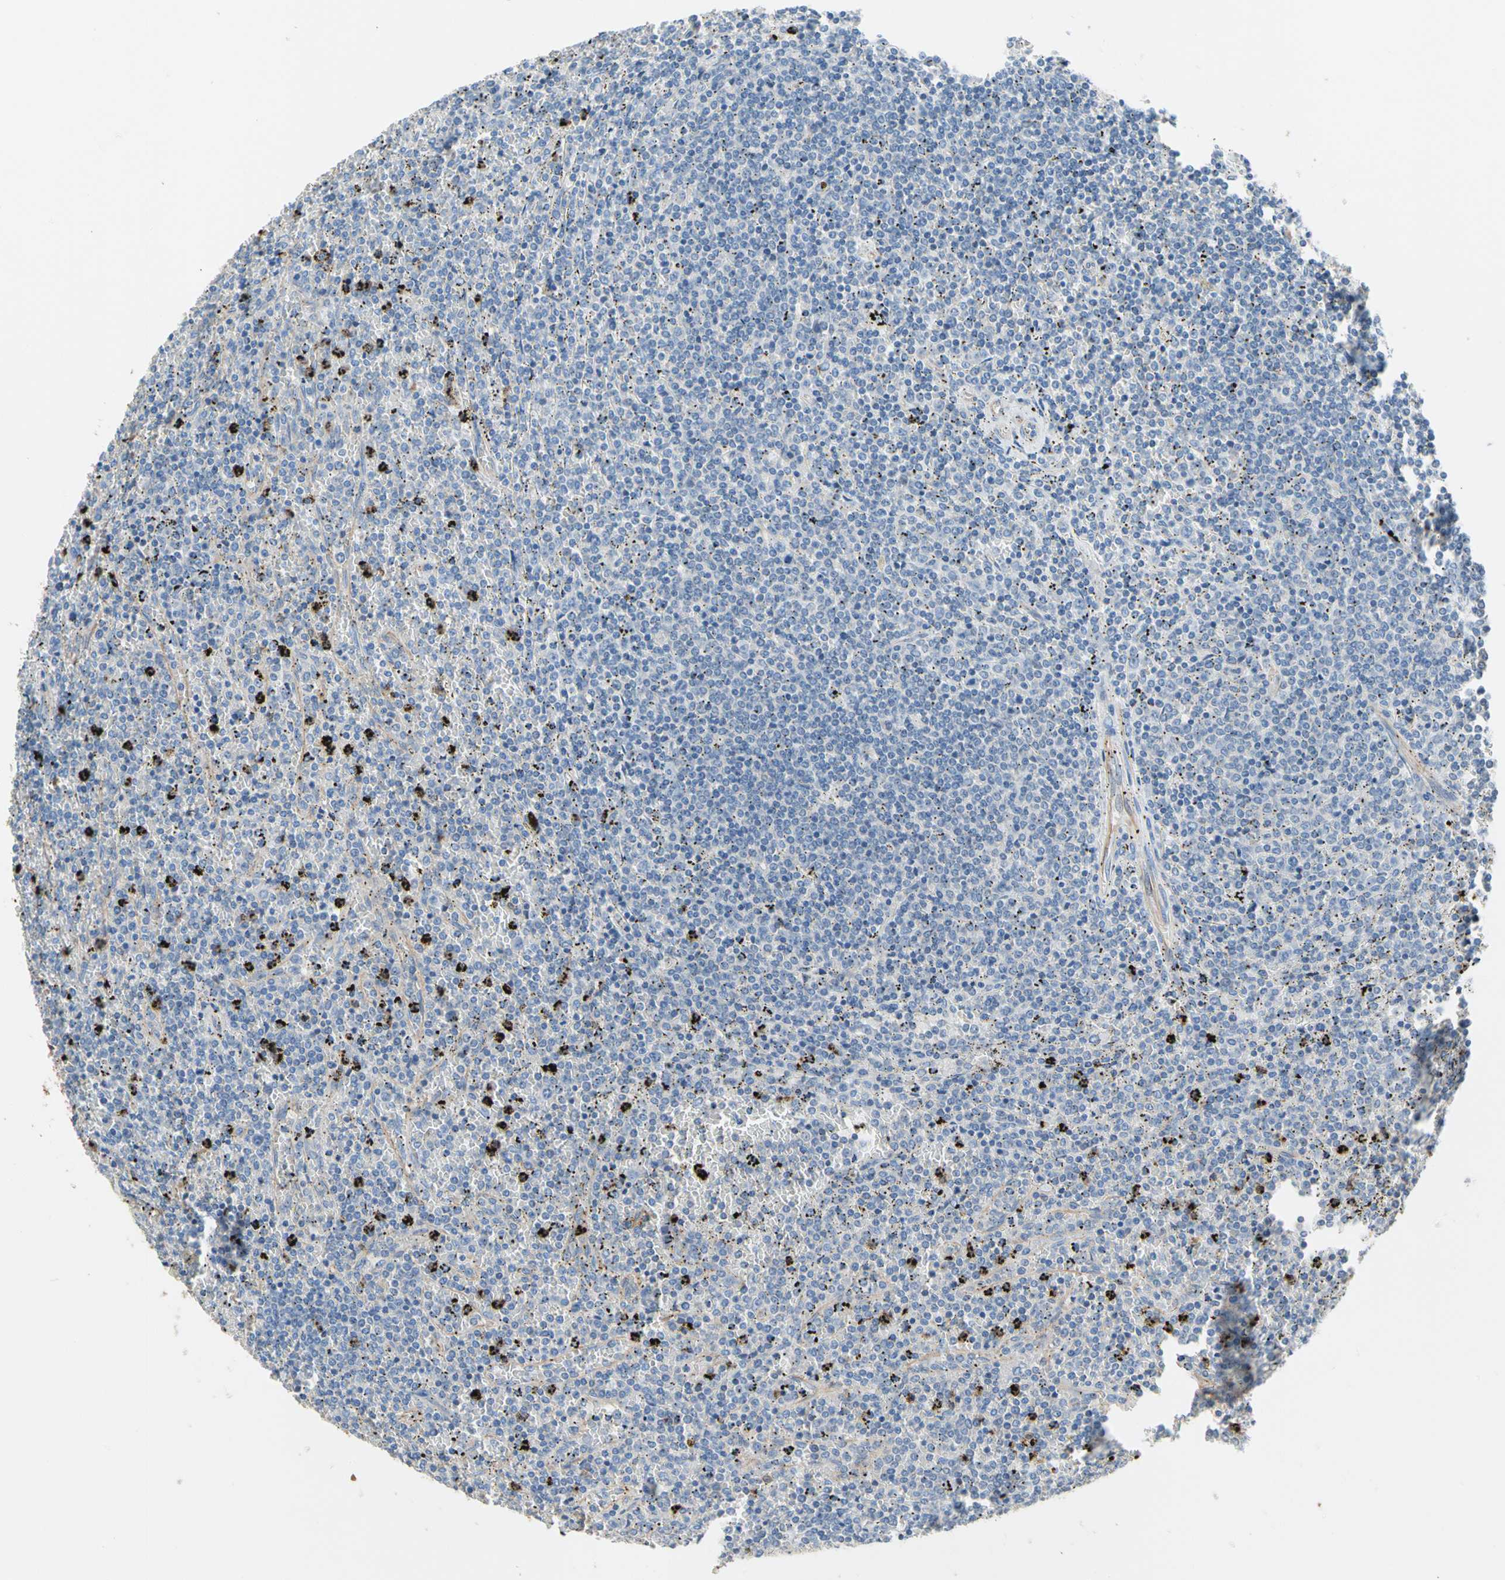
{"staining": {"intensity": "negative", "quantity": "none", "location": "none"}, "tissue": "lymphoma", "cell_type": "Tumor cells", "image_type": "cancer", "snomed": [{"axis": "morphology", "description": "Malignant lymphoma, non-Hodgkin's type, Low grade"}, {"axis": "topography", "description": "Spleen"}], "caption": "High power microscopy photomicrograph of an IHC histopathology image of malignant lymphoma, non-Hodgkin's type (low-grade), revealing no significant positivity in tumor cells. The staining was performed using DAB to visualize the protein expression in brown, while the nuclei were stained in blue with hematoxylin (Magnification: 20x).", "gene": "BBOX1", "patient": {"sex": "female", "age": 77}}